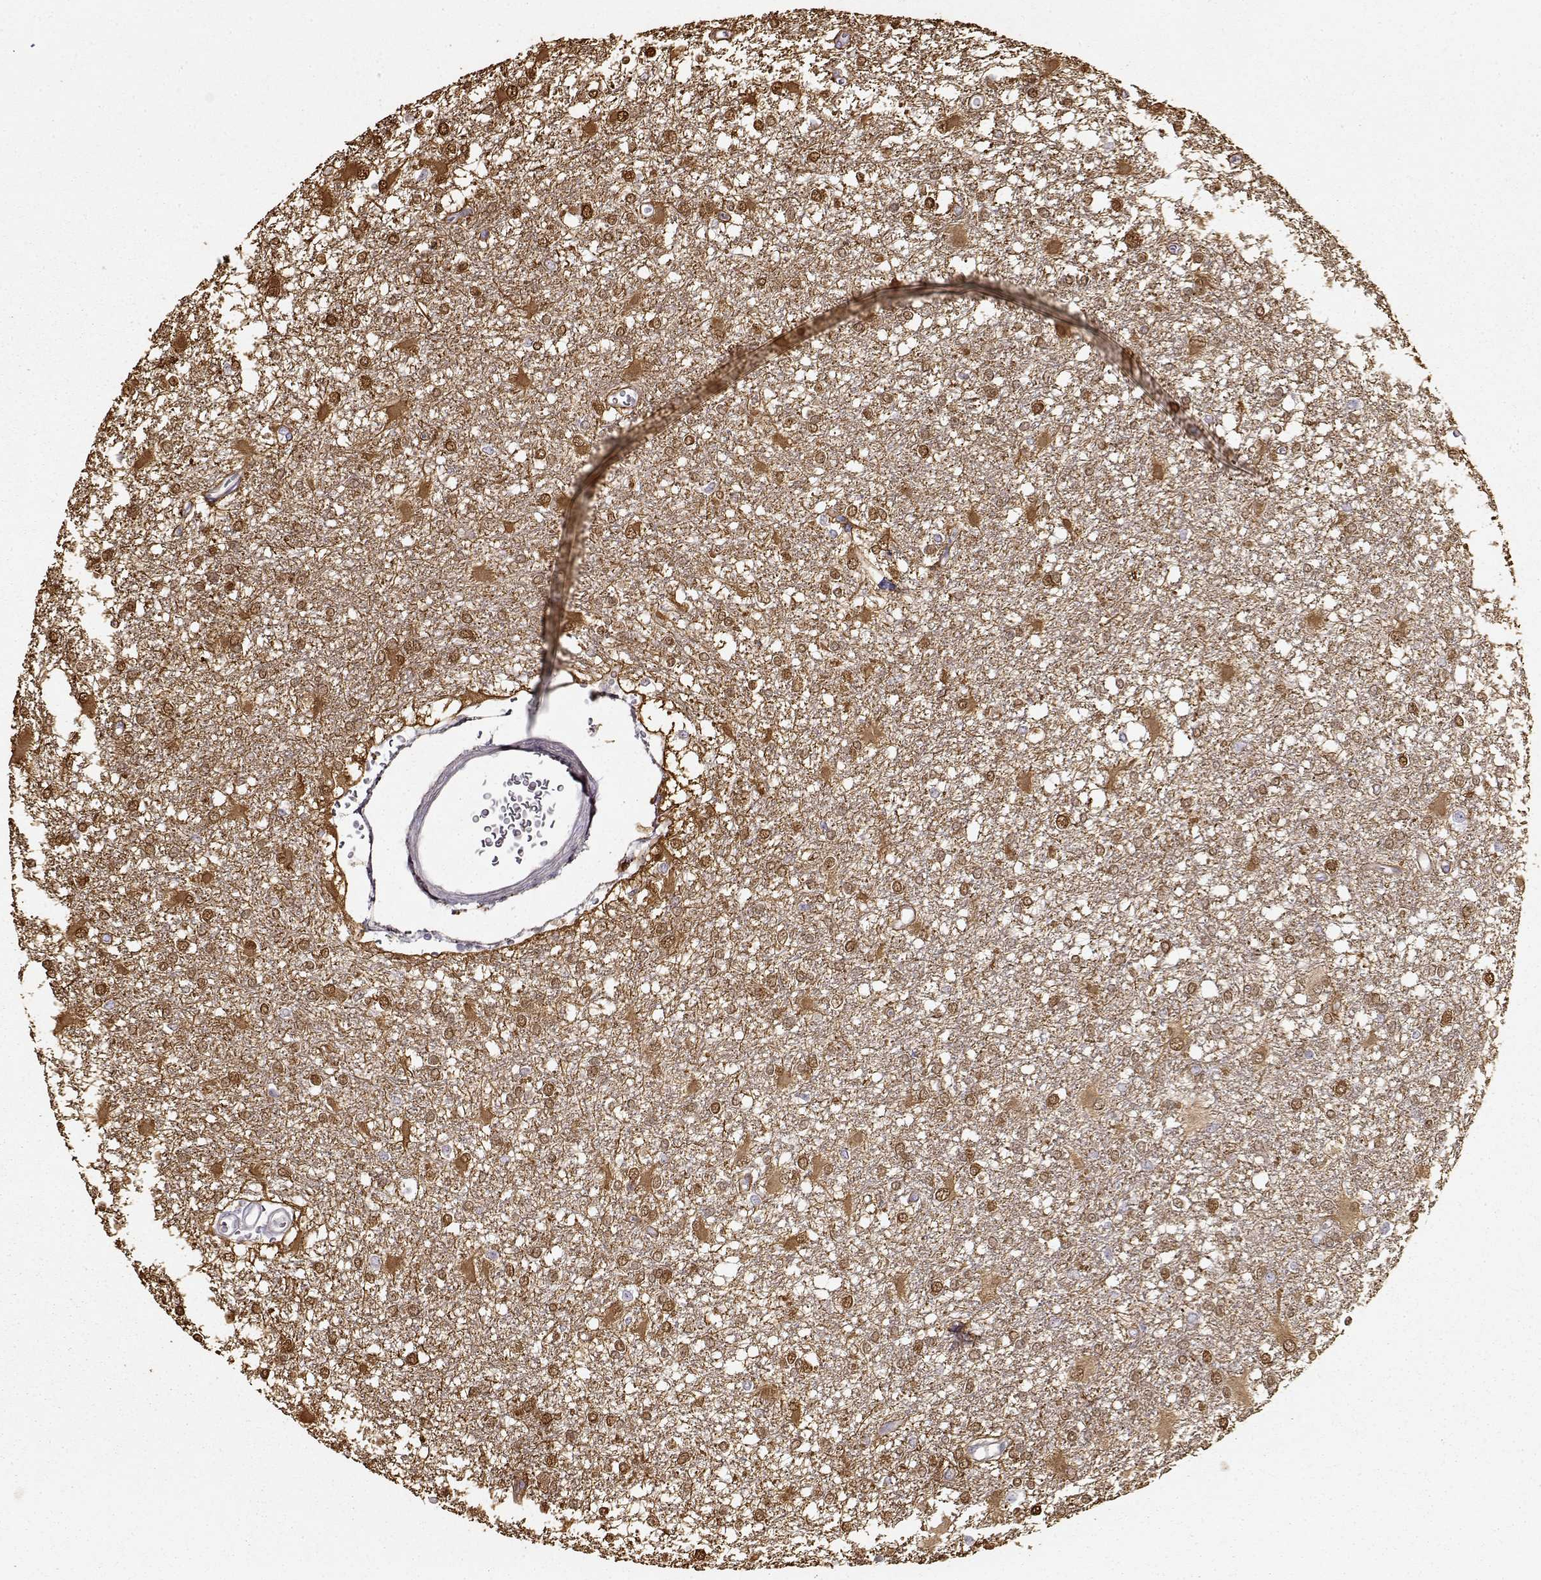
{"staining": {"intensity": "strong", "quantity": ">75%", "location": "cytoplasmic/membranous,nuclear"}, "tissue": "glioma", "cell_type": "Tumor cells", "image_type": "cancer", "snomed": [{"axis": "morphology", "description": "Glioma, malignant, High grade"}, {"axis": "topography", "description": "Cerebral cortex"}], "caption": "Immunohistochemistry (IHC) photomicrograph of neoplastic tissue: glioma stained using immunohistochemistry demonstrates high levels of strong protein expression localized specifically in the cytoplasmic/membranous and nuclear of tumor cells, appearing as a cytoplasmic/membranous and nuclear brown color.", "gene": "S100B", "patient": {"sex": "male", "age": 79}}